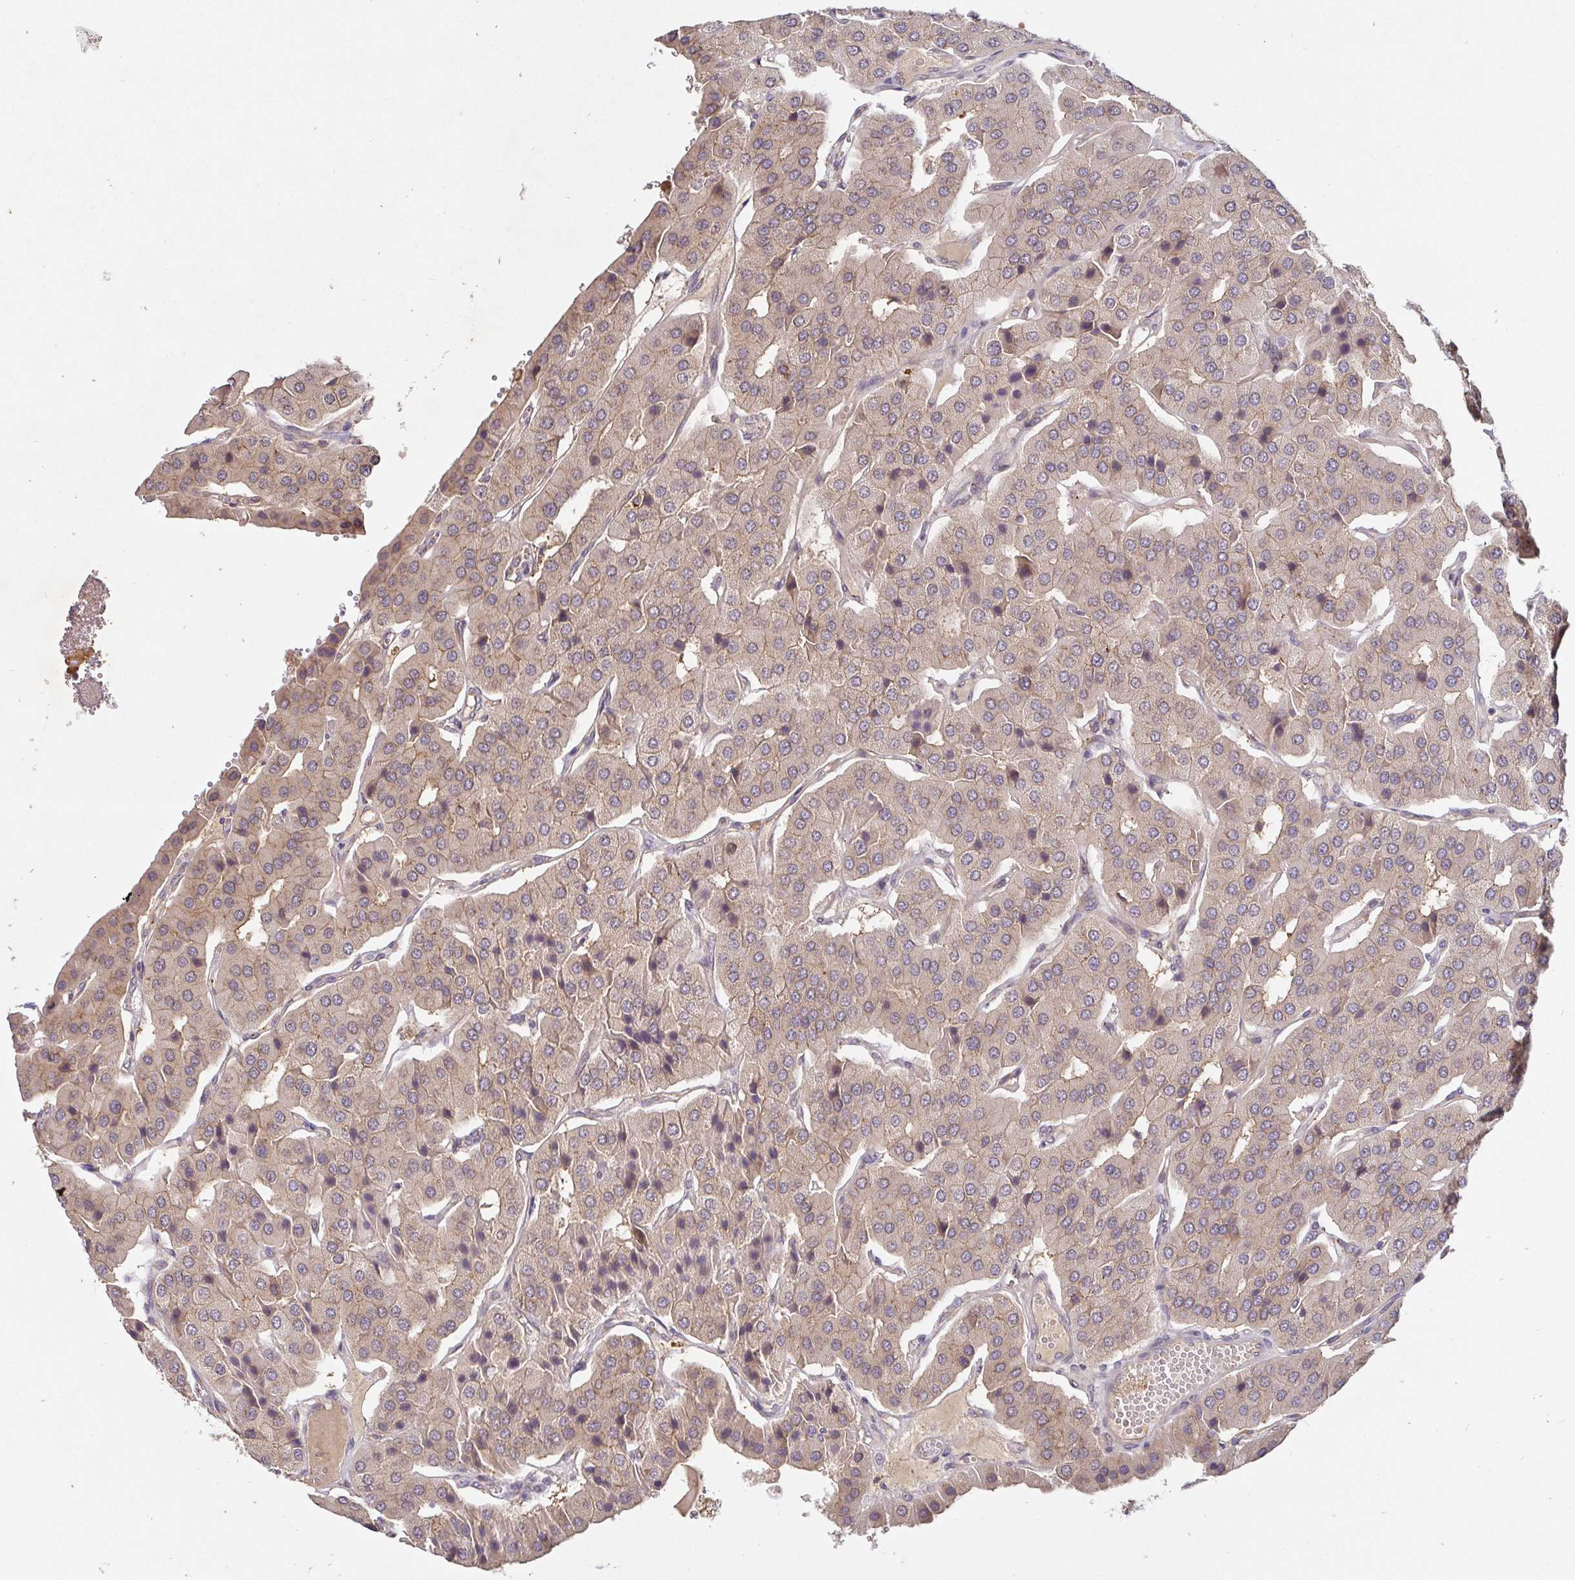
{"staining": {"intensity": "weak", "quantity": ">75%", "location": "cytoplasmic/membranous,nuclear"}, "tissue": "parathyroid gland", "cell_type": "Glandular cells", "image_type": "normal", "snomed": [{"axis": "morphology", "description": "Normal tissue, NOS"}, {"axis": "morphology", "description": "Adenoma, NOS"}, {"axis": "topography", "description": "Parathyroid gland"}], "caption": "Benign parathyroid gland was stained to show a protein in brown. There is low levels of weak cytoplasmic/membranous,nuclear staining in about >75% of glandular cells. (Stains: DAB (3,3'-diaminobenzidine) in brown, nuclei in blue, Microscopy: brightfield microscopy at high magnification).", "gene": "LMO4", "patient": {"sex": "female", "age": 86}}